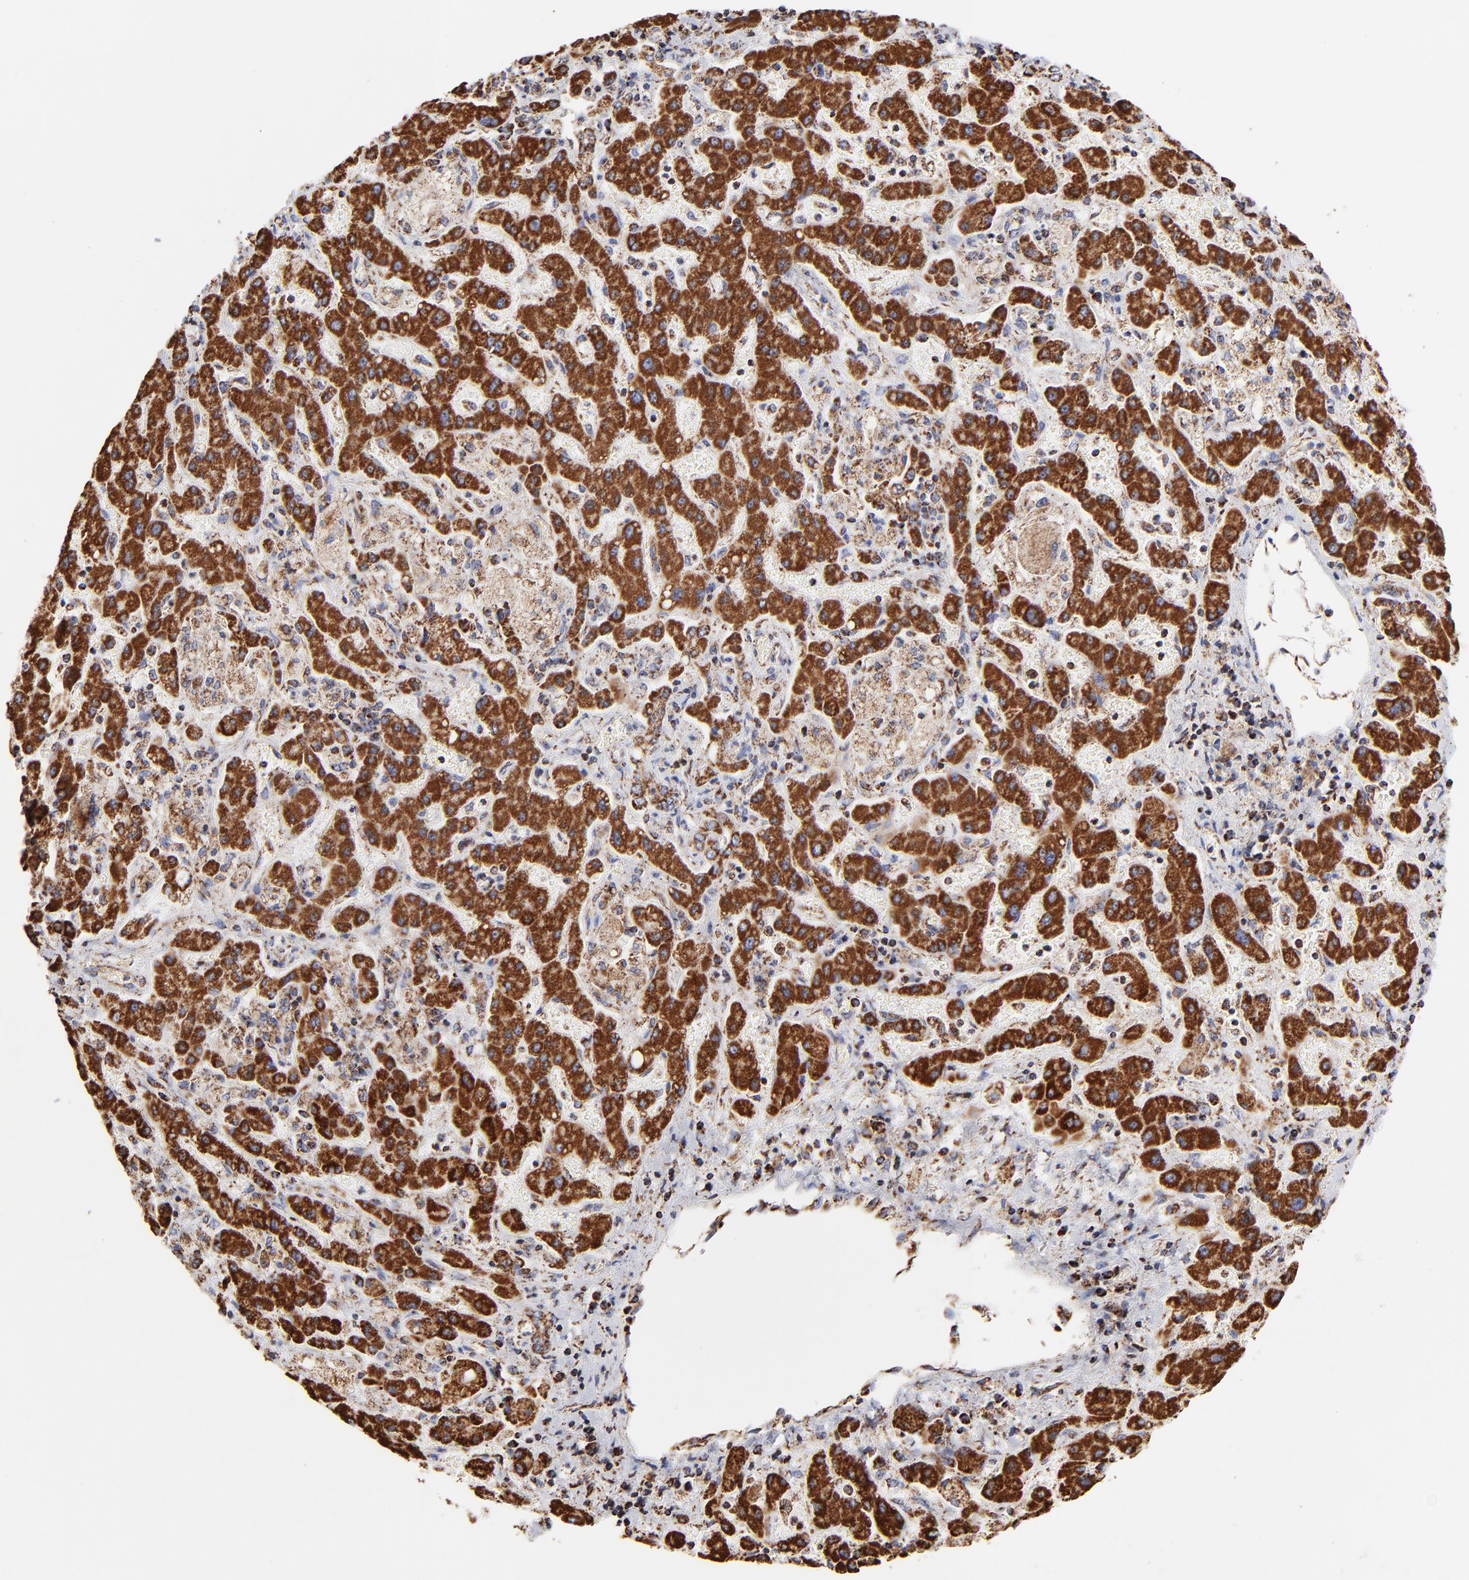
{"staining": {"intensity": "strong", "quantity": ">75%", "location": "cytoplasmic/membranous"}, "tissue": "liver cancer", "cell_type": "Tumor cells", "image_type": "cancer", "snomed": [{"axis": "morphology", "description": "Cholangiocarcinoma"}, {"axis": "topography", "description": "Liver"}], "caption": "Brown immunohistochemical staining in liver cancer (cholangiocarcinoma) demonstrates strong cytoplasmic/membranous expression in approximately >75% of tumor cells.", "gene": "PHB1", "patient": {"sex": "male", "age": 50}}